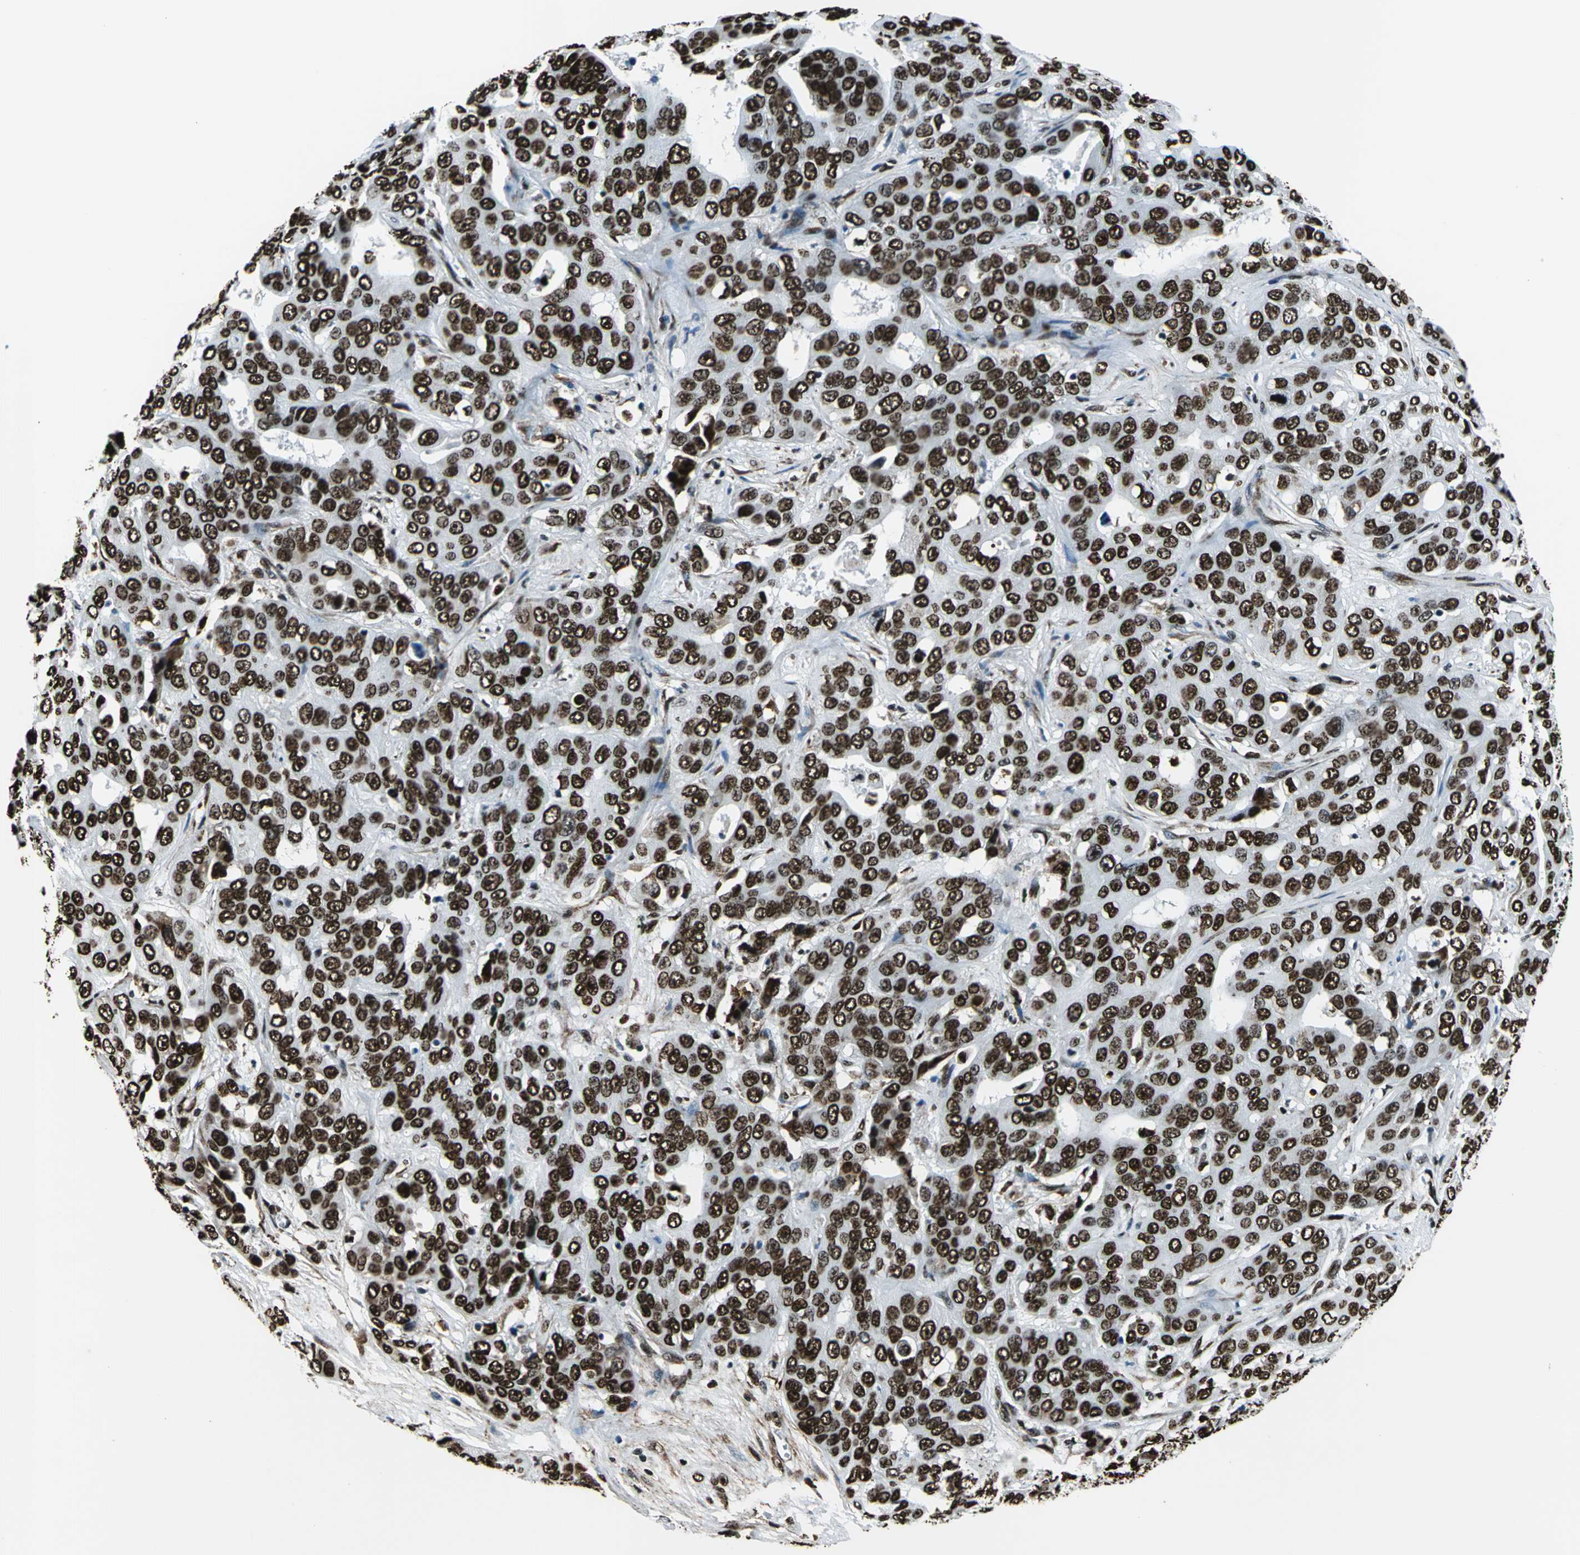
{"staining": {"intensity": "strong", "quantity": ">75%", "location": "nuclear"}, "tissue": "liver cancer", "cell_type": "Tumor cells", "image_type": "cancer", "snomed": [{"axis": "morphology", "description": "Cholangiocarcinoma"}, {"axis": "topography", "description": "Liver"}], "caption": "Protein staining reveals strong nuclear expression in about >75% of tumor cells in liver cancer.", "gene": "APEX1", "patient": {"sex": "female", "age": 52}}